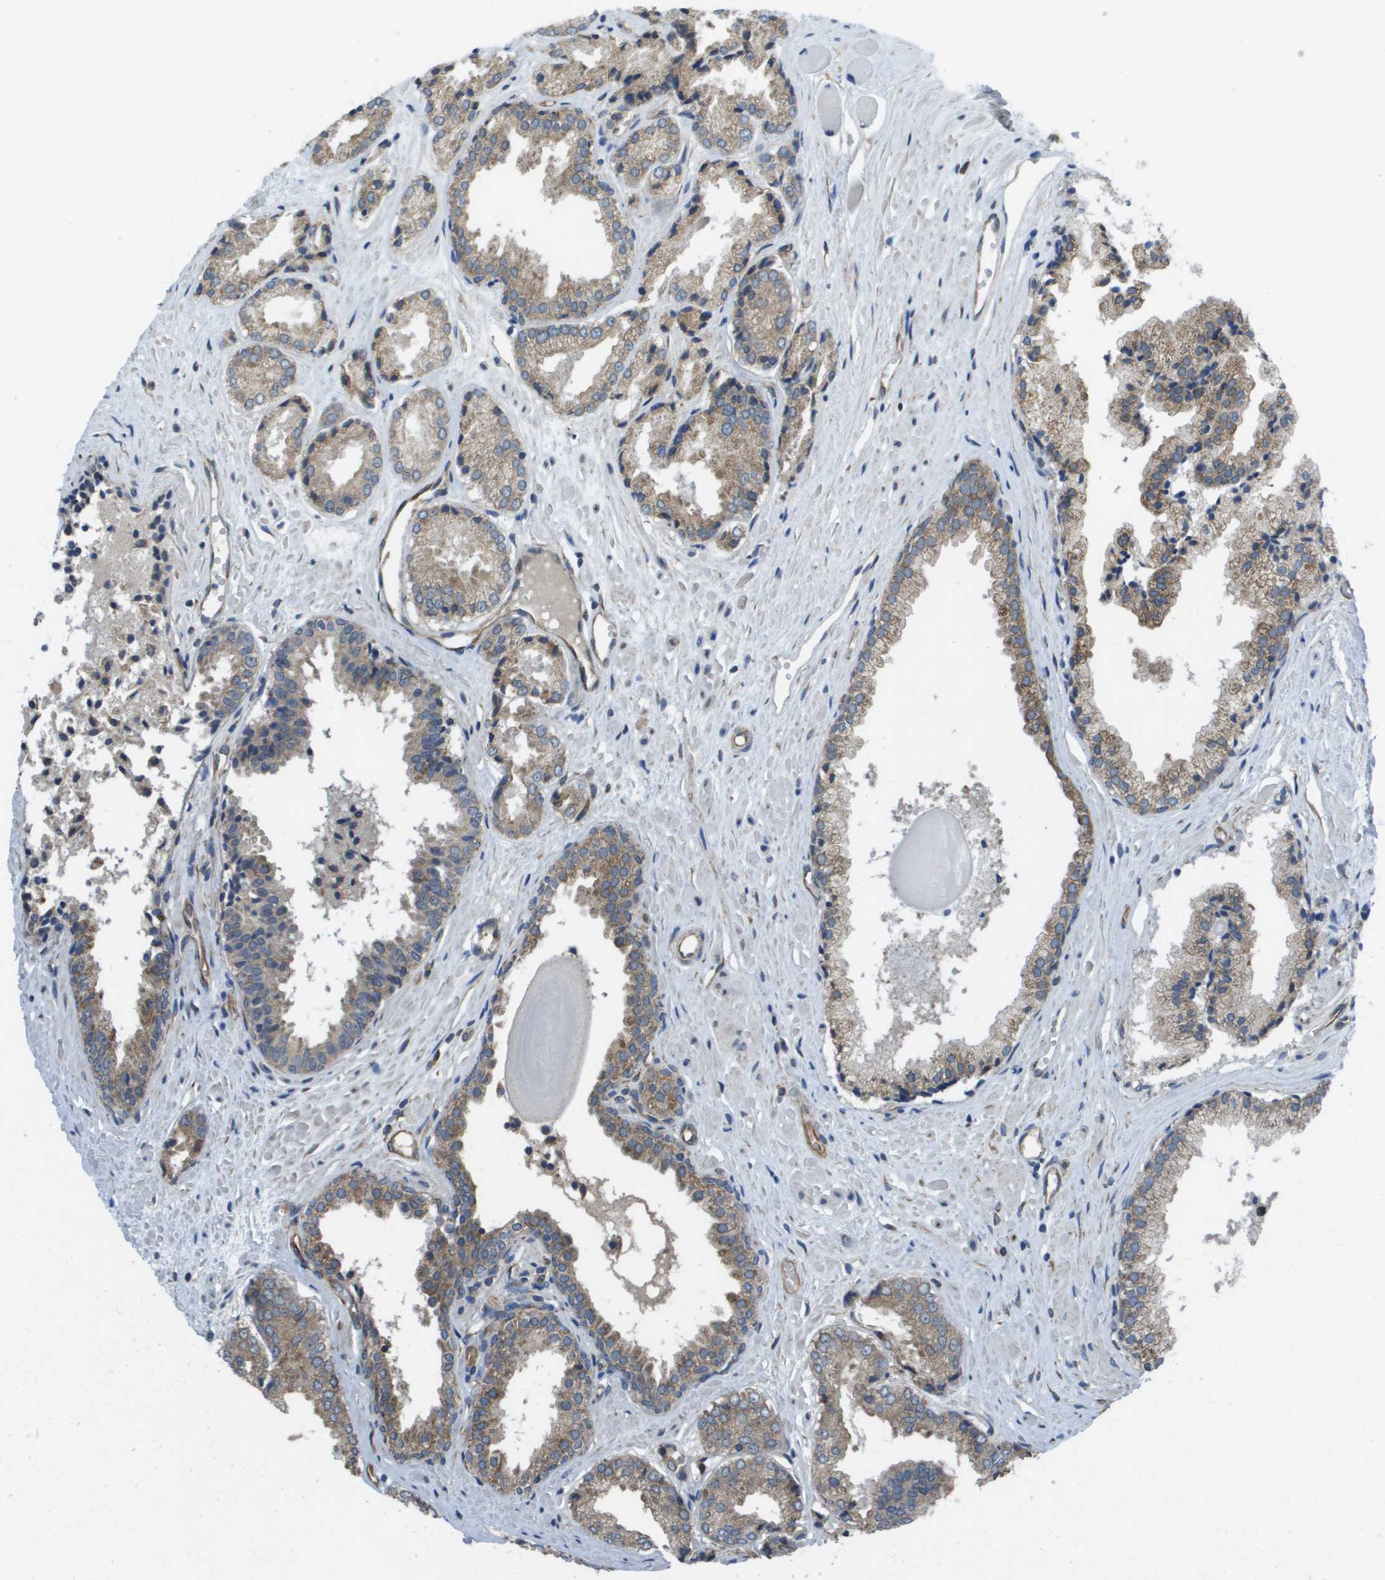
{"staining": {"intensity": "moderate", "quantity": ">75%", "location": "cytoplasmic/membranous"}, "tissue": "prostate cancer", "cell_type": "Tumor cells", "image_type": "cancer", "snomed": [{"axis": "morphology", "description": "Adenocarcinoma, Low grade"}, {"axis": "topography", "description": "Prostate"}], "caption": "Tumor cells exhibit moderate cytoplasmic/membranous staining in about >75% of cells in adenocarcinoma (low-grade) (prostate).", "gene": "CLCN2", "patient": {"sex": "male", "age": 53}}